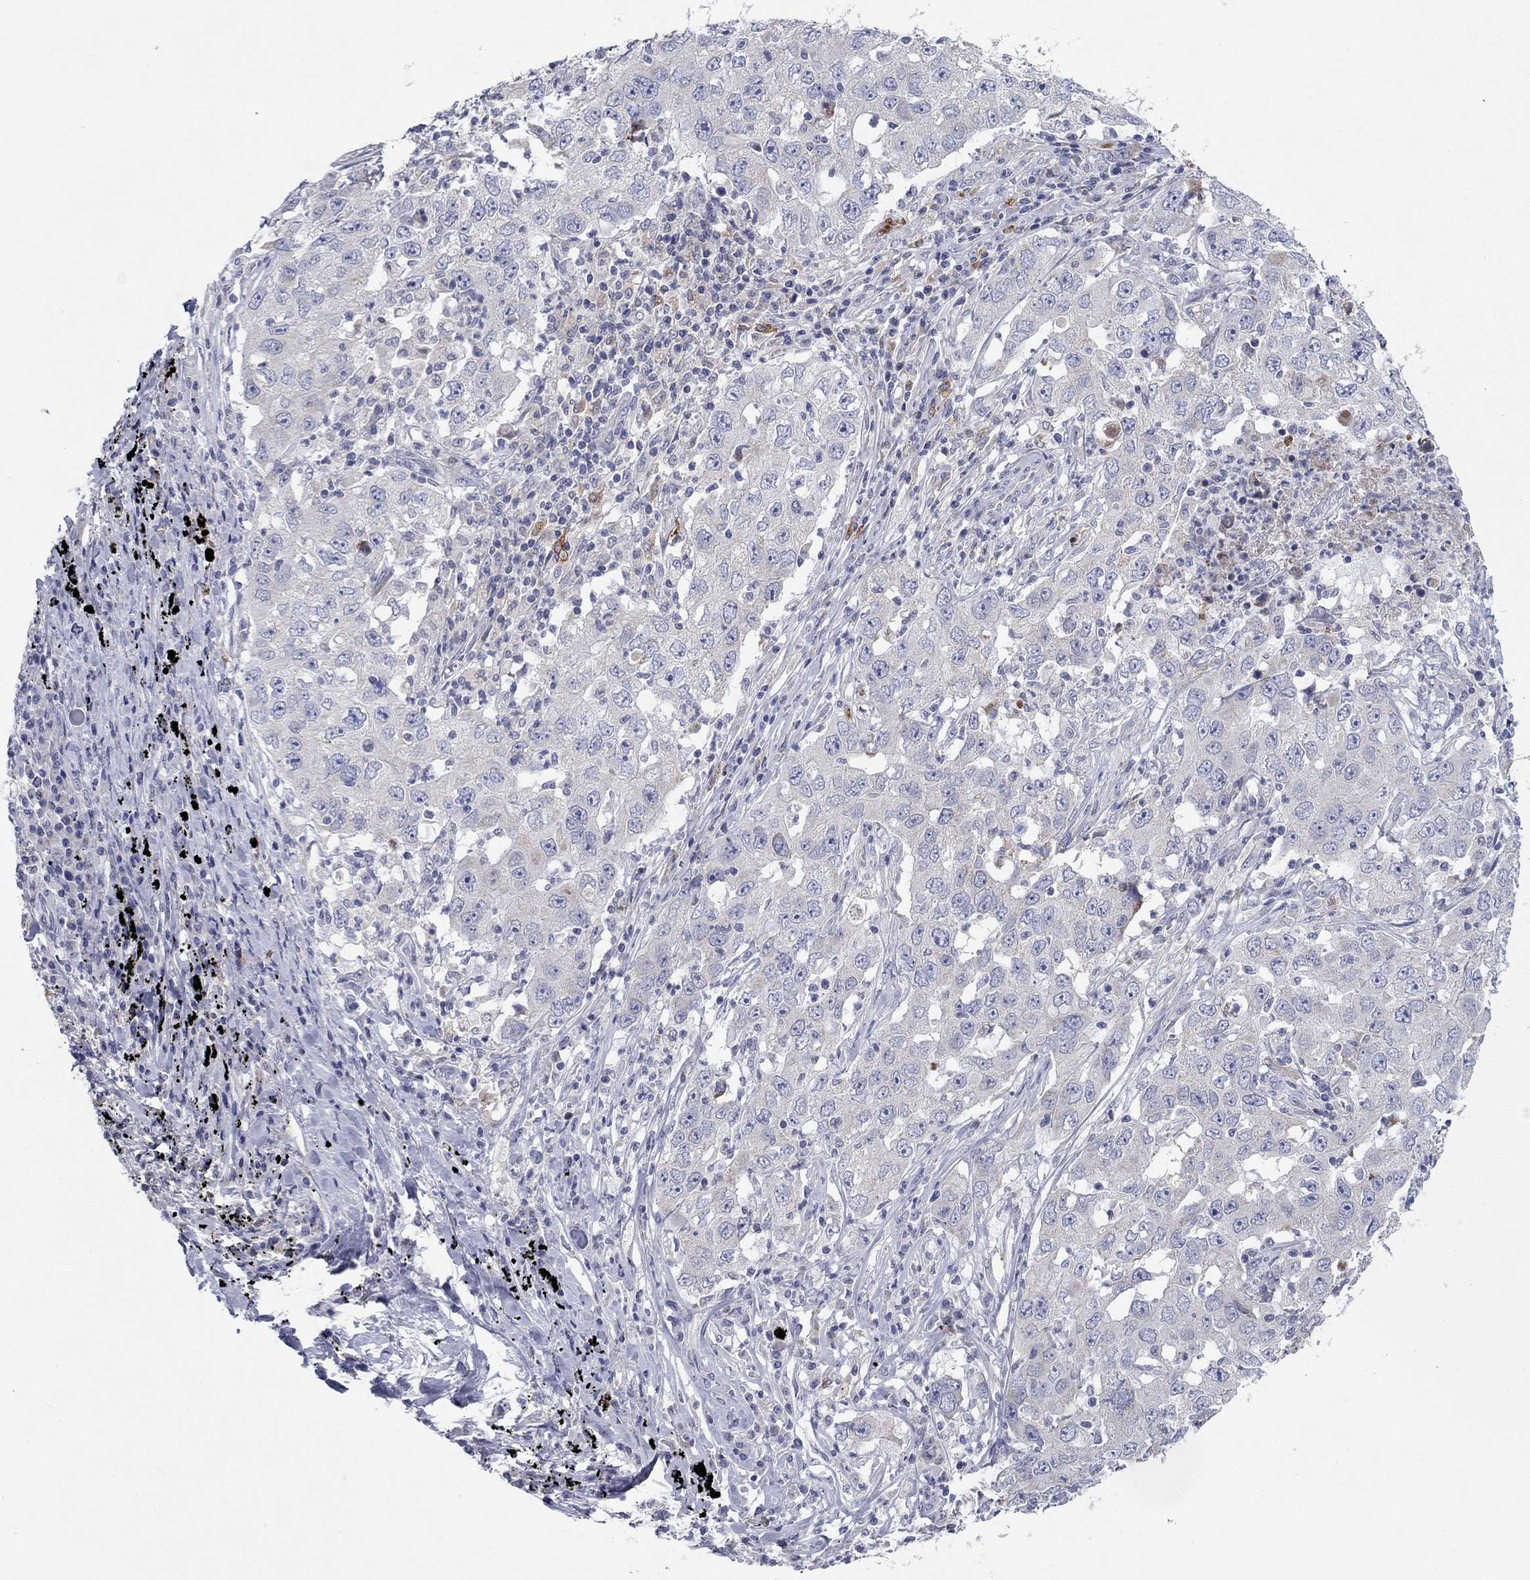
{"staining": {"intensity": "negative", "quantity": "none", "location": "none"}, "tissue": "lung cancer", "cell_type": "Tumor cells", "image_type": "cancer", "snomed": [{"axis": "morphology", "description": "Adenocarcinoma, NOS"}, {"axis": "topography", "description": "Lung"}], "caption": "Micrograph shows no protein positivity in tumor cells of lung adenocarcinoma tissue.", "gene": "PTGDS", "patient": {"sex": "male", "age": 73}}